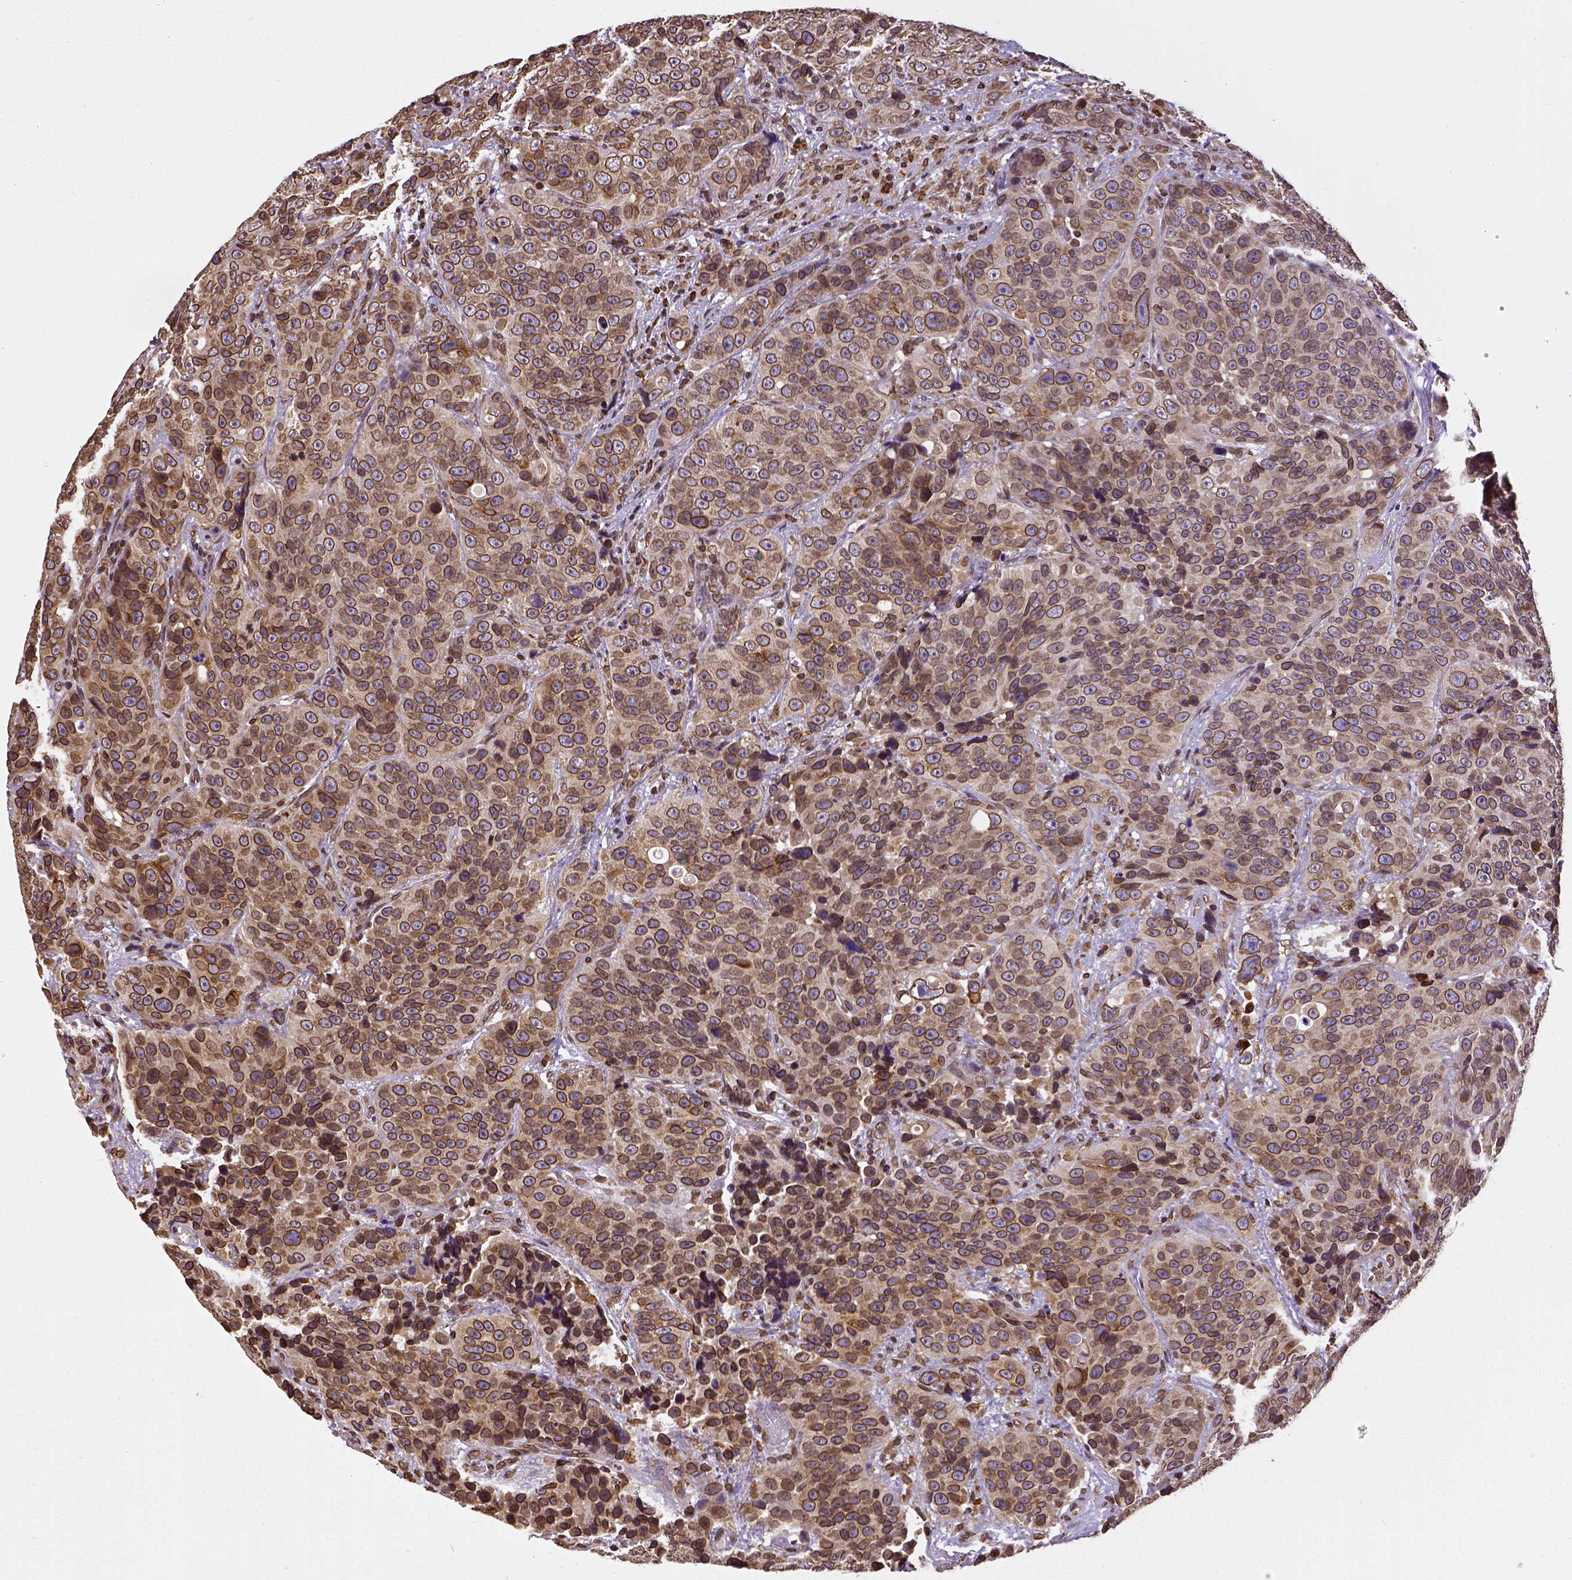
{"staining": {"intensity": "strong", "quantity": ">75%", "location": "cytoplasmic/membranous,nuclear"}, "tissue": "urothelial cancer", "cell_type": "Tumor cells", "image_type": "cancer", "snomed": [{"axis": "morphology", "description": "Urothelial carcinoma, NOS"}, {"axis": "topography", "description": "Urinary bladder"}], "caption": "IHC photomicrograph of neoplastic tissue: urothelial cancer stained using IHC shows high levels of strong protein expression localized specifically in the cytoplasmic/membranous and nuclear of tumor cells, appearing as a cytoplasmic/membranous and nuclear brown color.", "gene": "MTDH", "patient": {"sex": "male", "age": 52}}